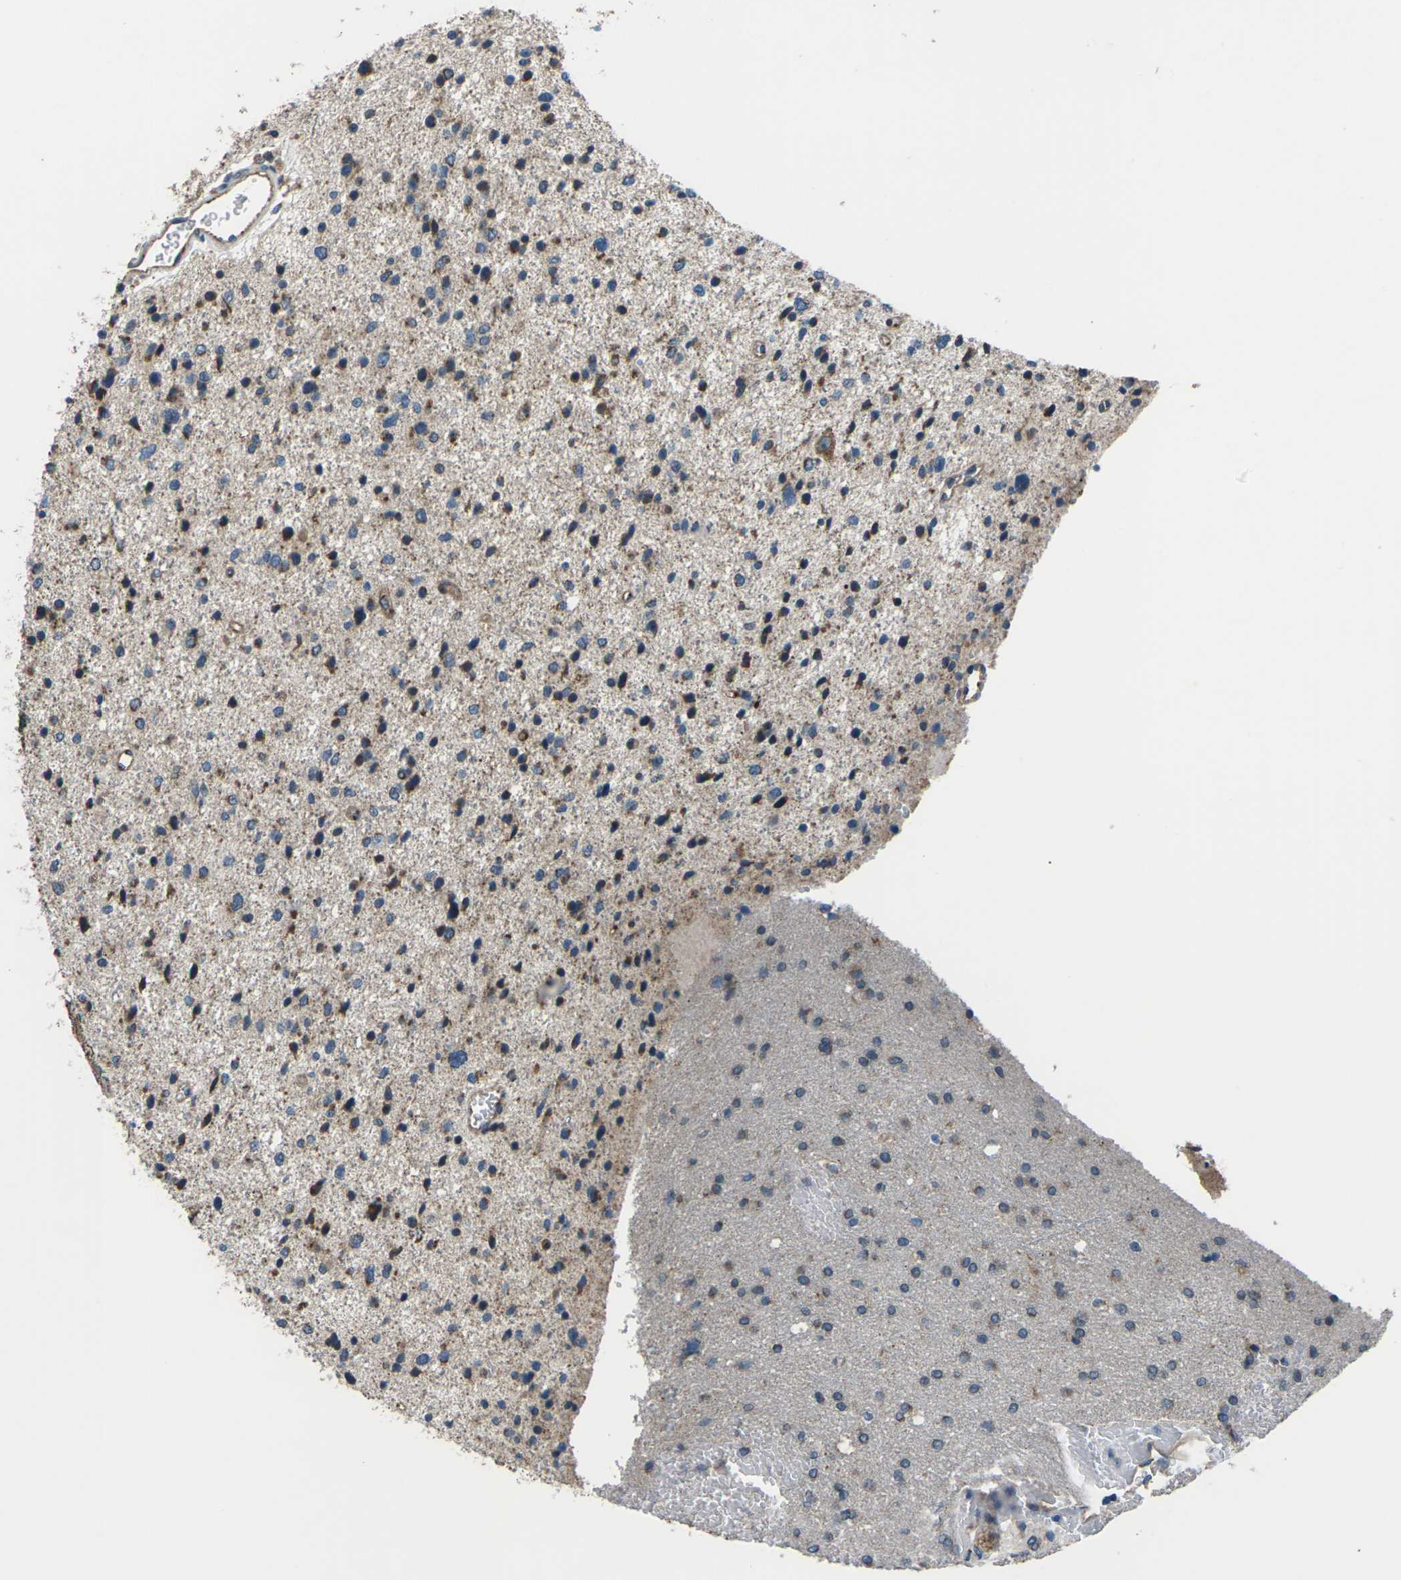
{"staining": {"intensity": "moderate", "quantity": ">75%", "location": "cytoplasmic/membranous"}, "tissue": "glioma", "cell_type": "Tumor cells", "image_type": "cancer", "snomed": [{"axis": "morphology", "description": "Glioma, malignant, Low grade"}, {"axis": "topography", "description": "Brain"}], "caption": "A photomicrograph showing moderate cytoplasmic/membranous expression in about >75% of tumor cells in glioma, as visualized by brown immunohistochemical staining.", "gene": "GABRP", "patient": {"sex": "female", "age": 37}}